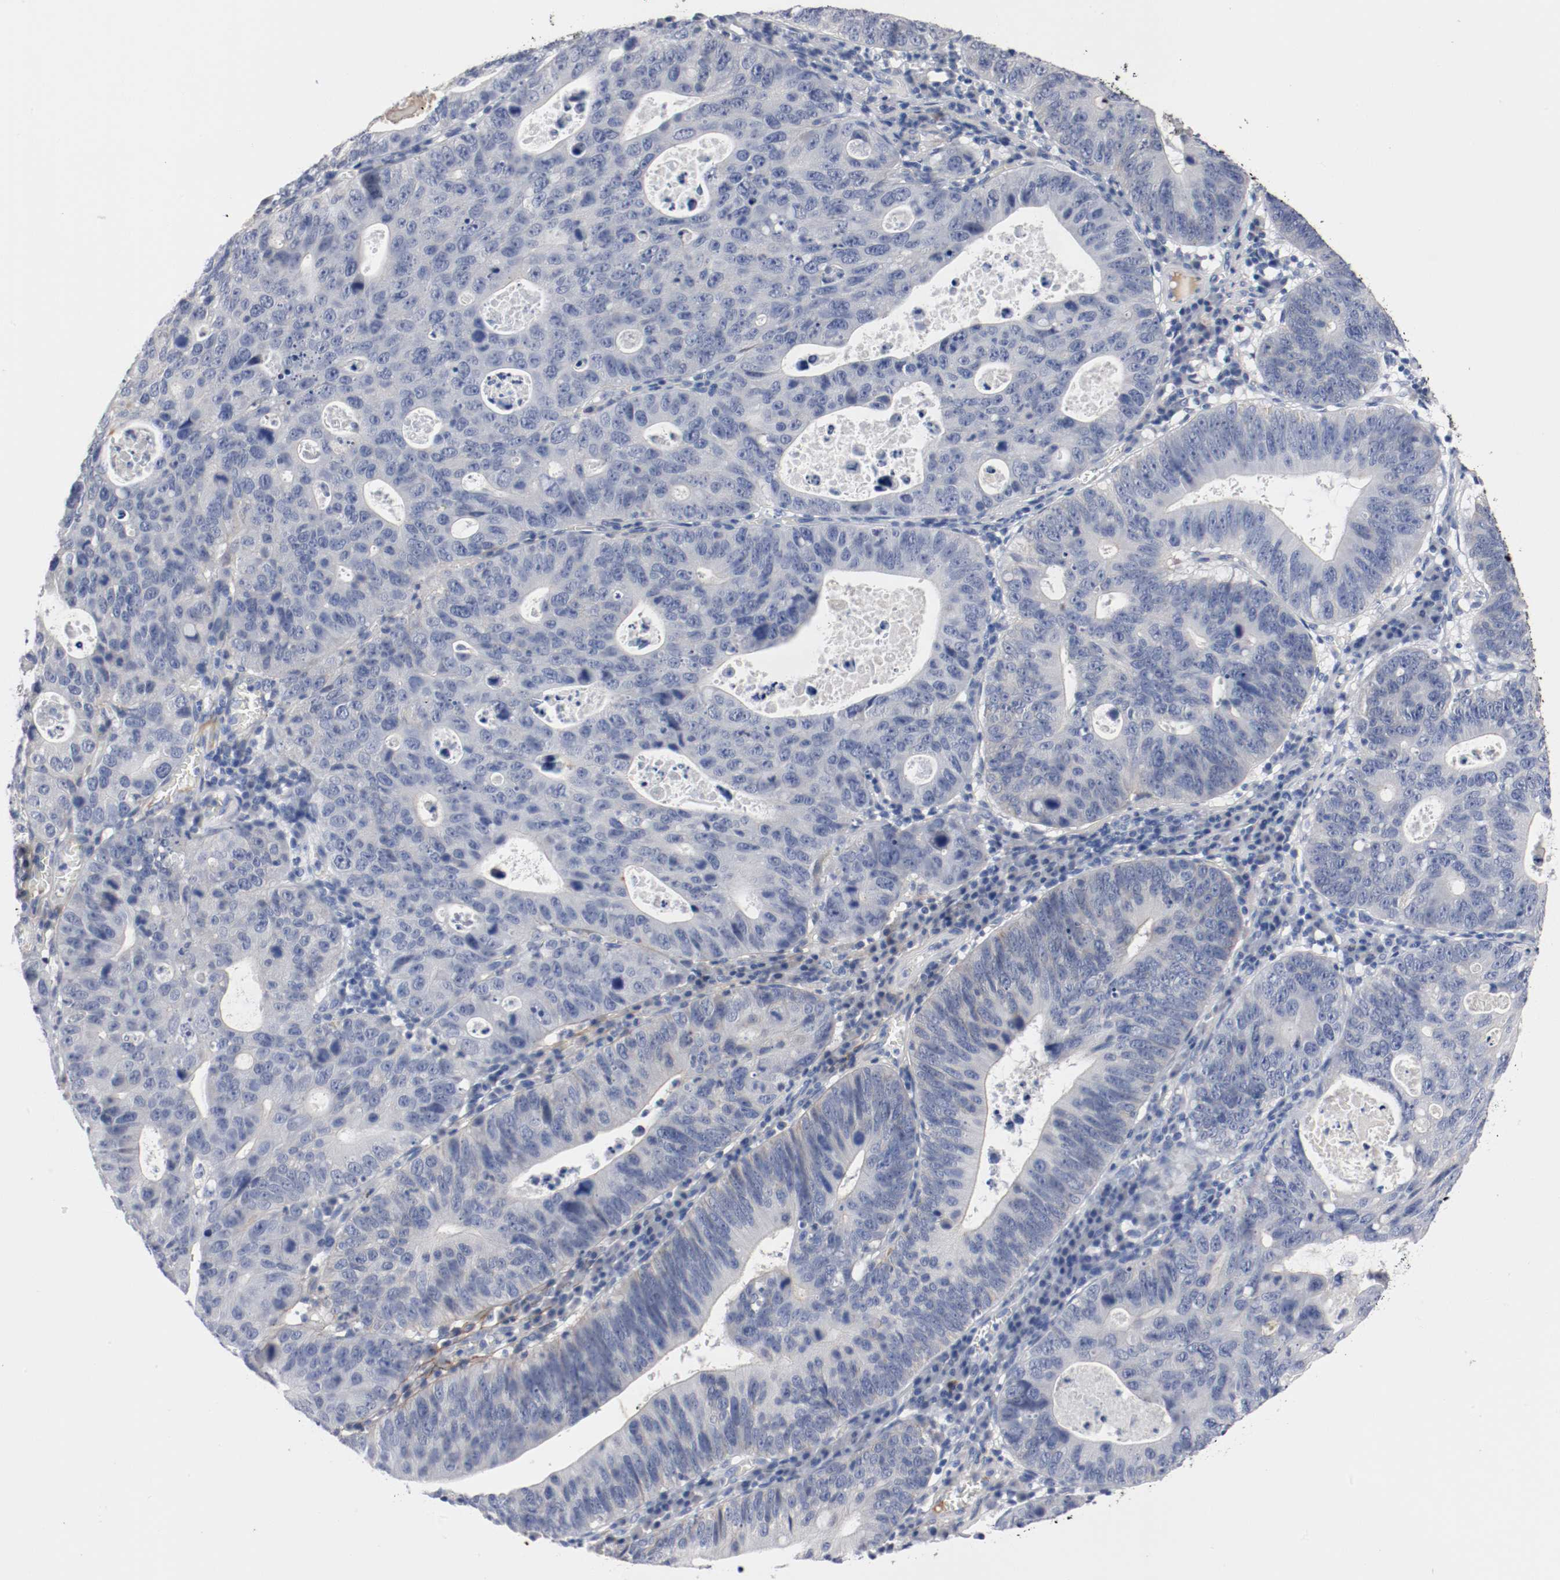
{"staining": {"intensity": "weak", "quantity": "<25%", "location": "cytoplasmic/membranous"}, "tissue": "stomach cancer", "cell_type": "Tumor cells", "image_type": "cancer", "snomed": [{"axis": "morphology", "description": "Adenocarcinoma, NOS"}, {"axis": "topography", "description": "Stomach"}], "caption": "There is no significant positivity in tumor cells of stomach adenocarcinoma. (Brightfield microscopy of DAB immunohistochemistry (IHC) at high magnification).", "gene": "TNC", "patient": {"sex": "male", "age": 59}}